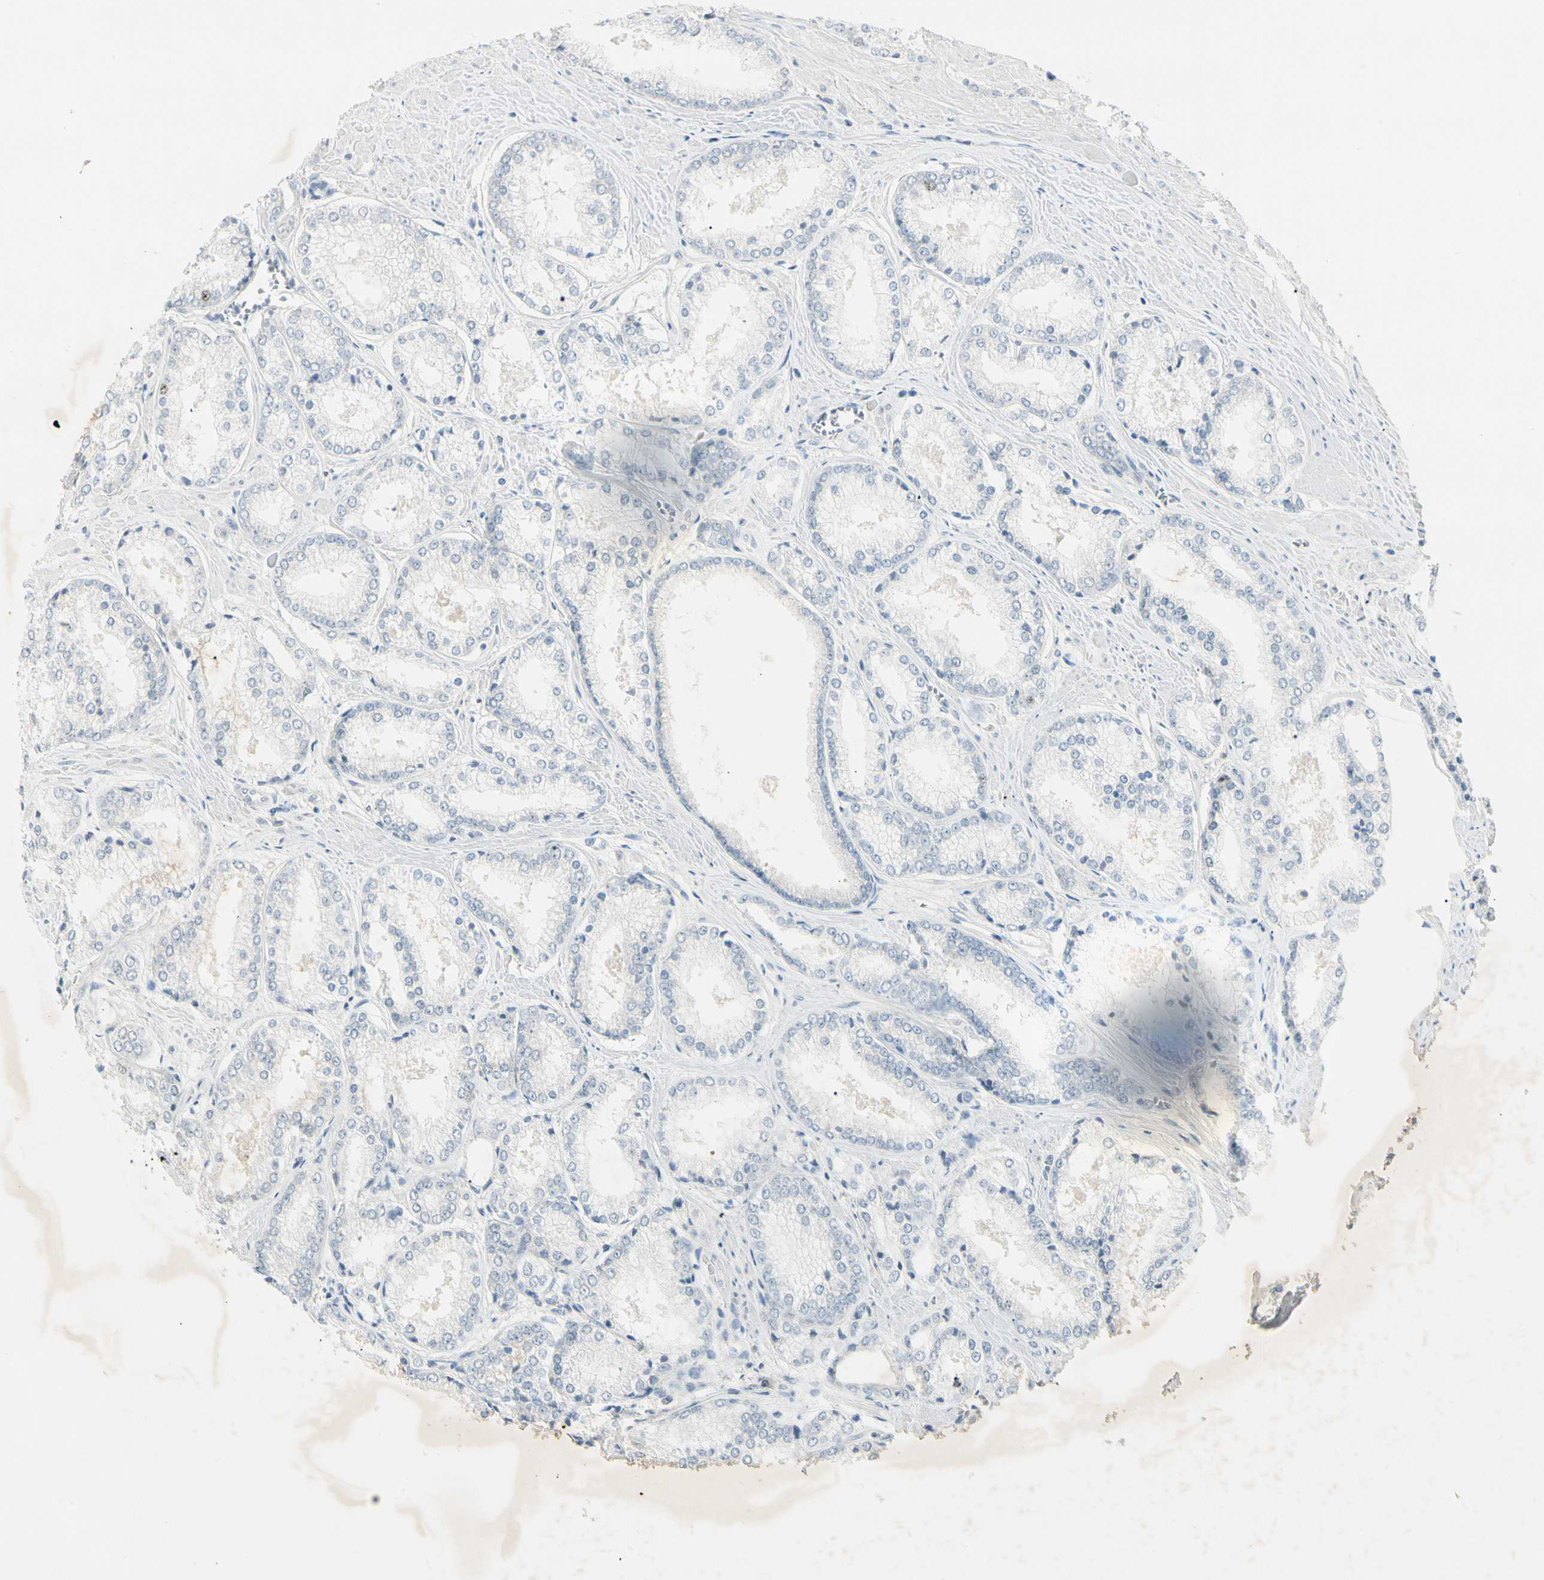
{"staining": {"intensity": "negative", "quantity": "none", "location": "none"}, "tissue": "prostate cancer", "cell_type": "Tumor cells", "image_type": "cancer", "snomed": [{"axis": "morphology", "description": "Adenocarcinoma, Low grade"}, {"axis": "topography", "description": "Prostate"}], "caption": "An immunohistochemistry photomicrograph of adenocarcinoma (low-grade) (prostate) is shown. There is no staining in tumor cells of adenocarcinoma (low-grade) (prostate). (DAB (3,3'-diaminobenzidine) immunohistochemistry visualized using brightfield microscopy, high magnification).", "gene": "PITX1", "patient": {"sex": "male", "age": 64}}